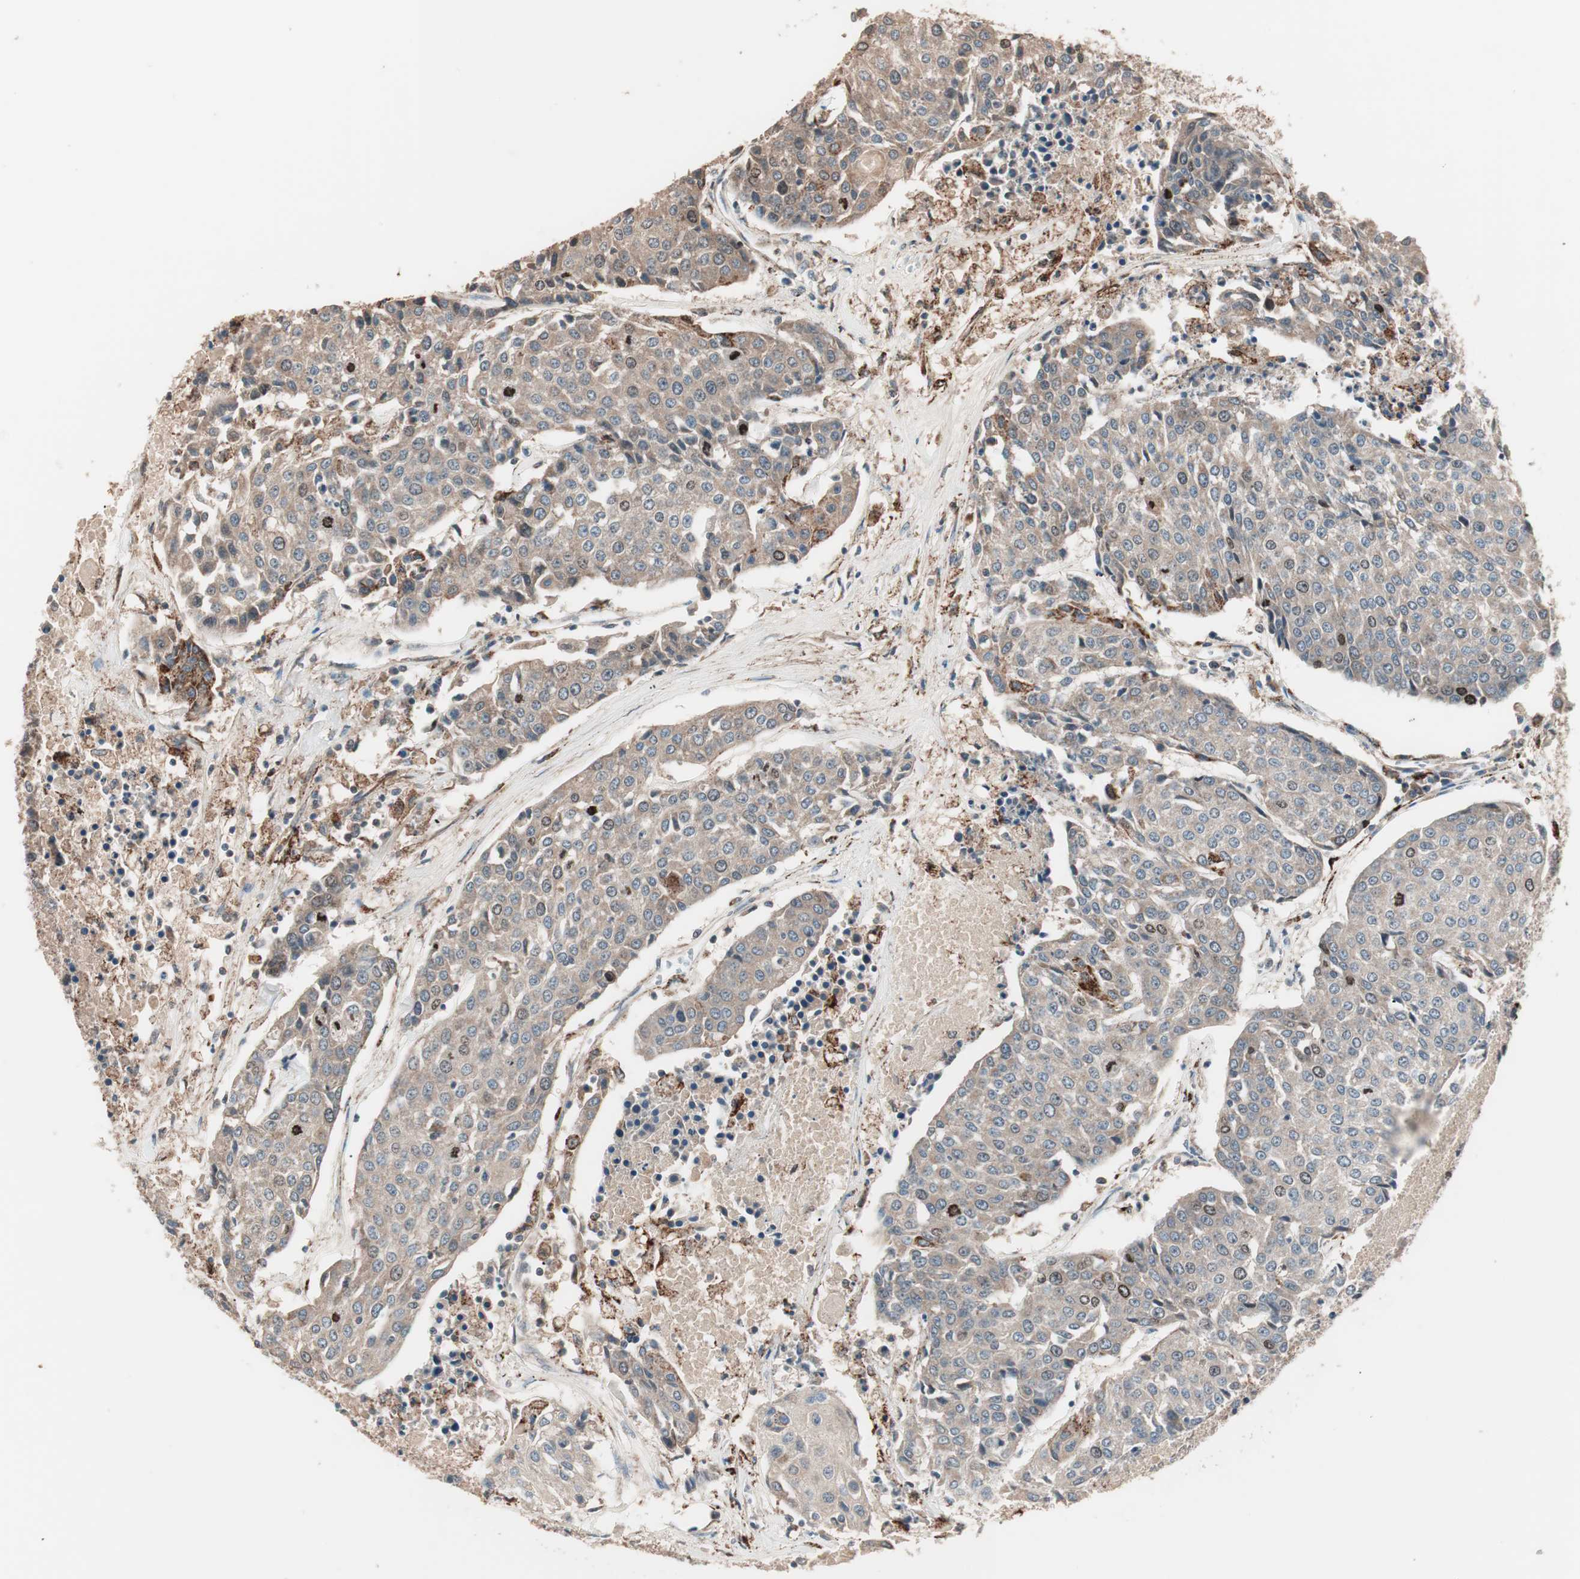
{"staining": {"intensity": "moderate", "quantity": ">75%", "location": "cytoplasmic/membranous"}, "tissue": "urothelial cancer", "cell_type": "Tumor cells", "image_type": "cancer", "snomed": [{"axis": "morphology", "description": "Urothelial carcinoma, High grade"}, {"axis": "topography", "description": "Urinary bladder"}], "caption": "Moderate cytoplasmic/membranous expression for a protein is seen in approximately >75% of tumor cells of urothelial cancer using IHC.", "gene": "NFRKB", "patient": {"sex": "female", "age": 85}}